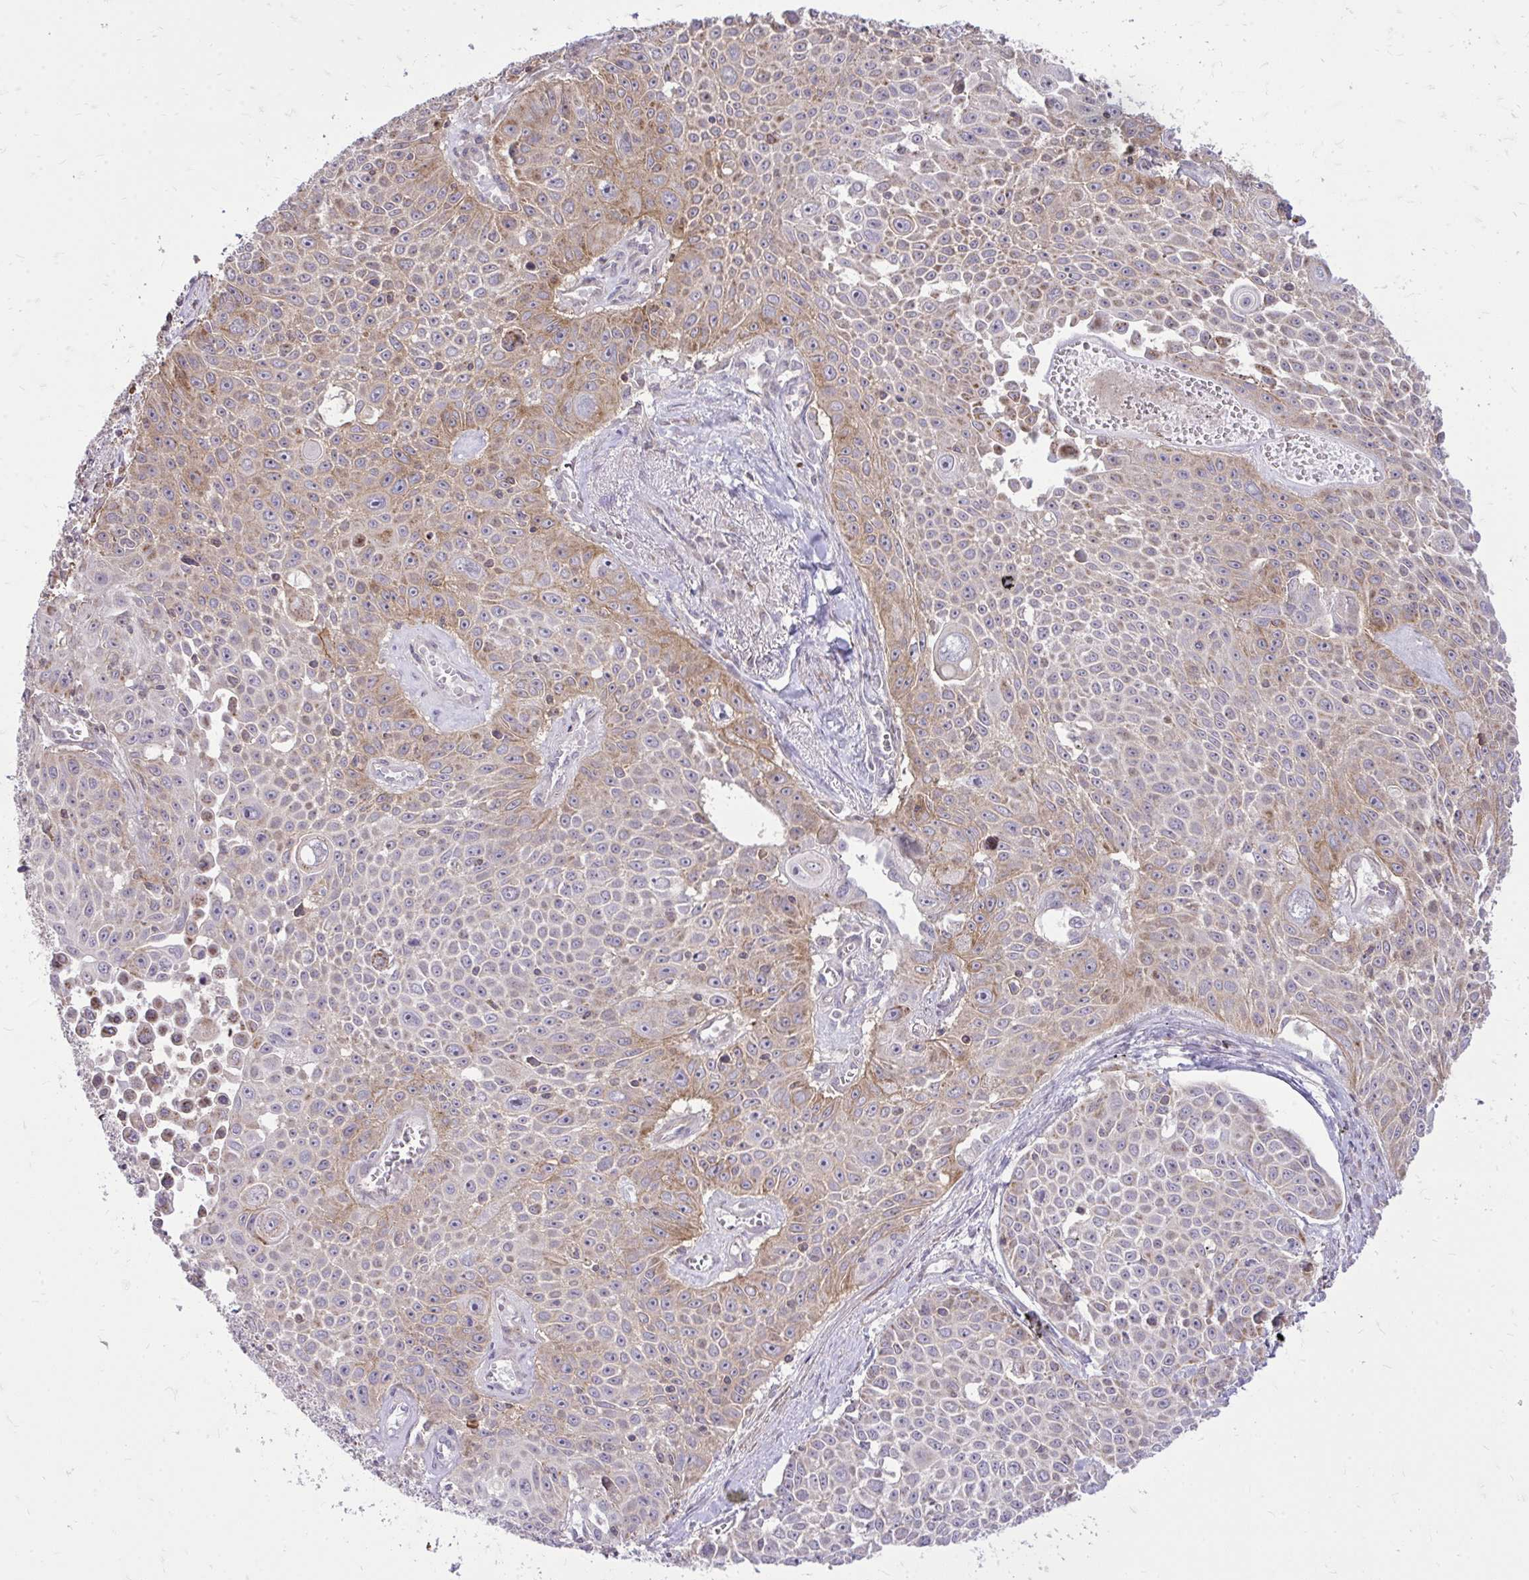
{"staining": {"intensity": "moderate", "quantity": "25%-75%", "location": "cytoplasmic/membranous"}, "tissue": "lung cancer", "cell_type": "Tumor cells", "image_type": "cancer", "snomed": [{"axis": "morphology", "description": "Squamous cell carcinoma, NOS"}, {"axis": "morphology", "description": "Squamous cell carcinoma, metastatic, NOS"}, {"axis": "topography", "description": "Lymph node"}, {"axis": "topography", "description": "Lung"}], "caption": "An image of human lung cancer (metastatic squamous cell carcinoma) stained for a protein demonstrates moderate cytoplasmic/membranous brown staining in tumor cells.", "gene": "SLC7A5", "patient": {"sex": "female", "age": 62}}